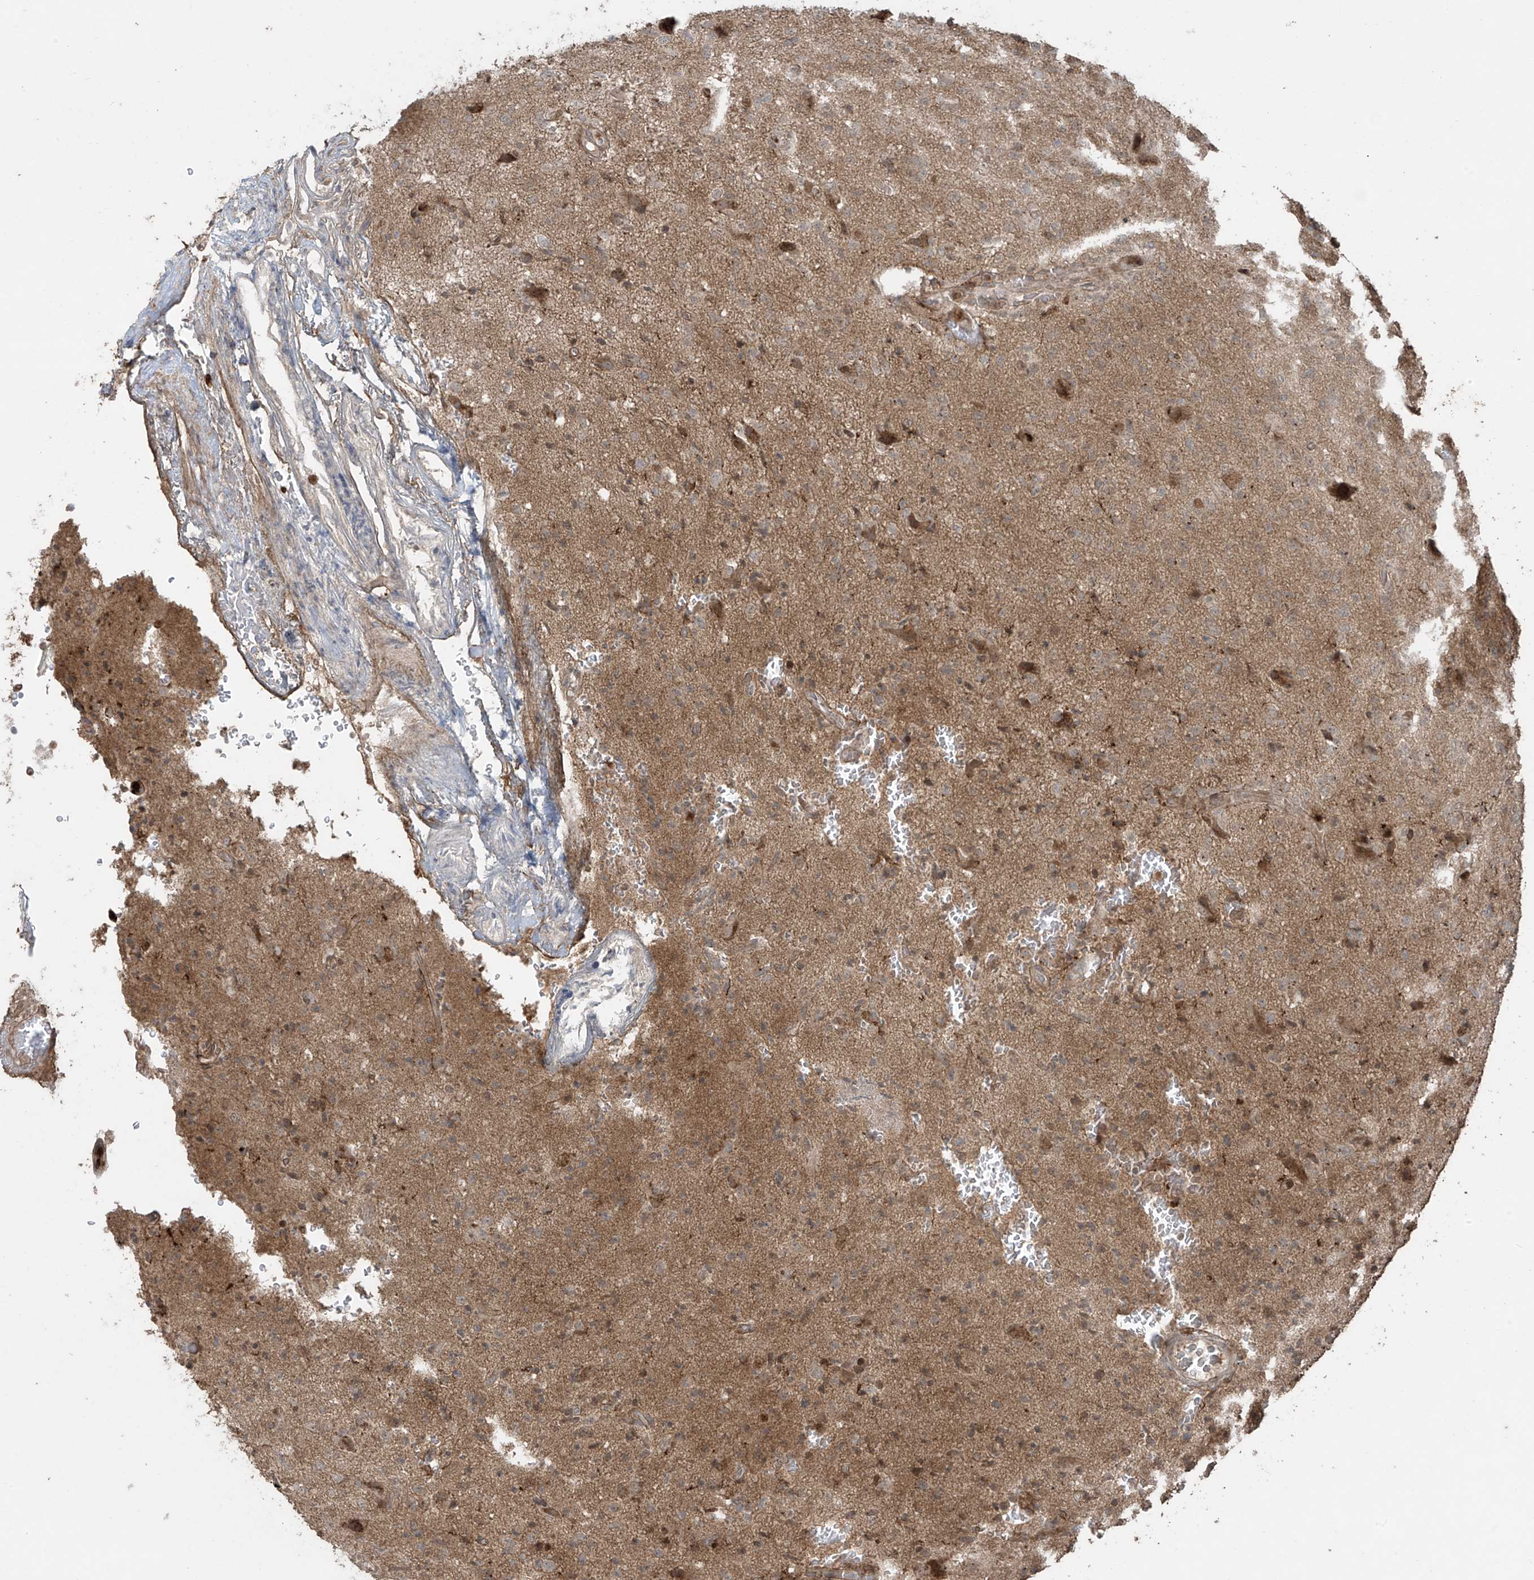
{"staining": {"intensity": "moderate", "quantity": "<25%", "location": "cytoplasmic/membranous"}, "tissue": "glioma", "cell_type": "Tumor cells", "image_type": "cancer", "snomed": [{"axis": "morphology", "description": "Glioma, malignant, High grade"}, {"axis": "topography", "description": "Brain"}], "caption": "Glioma tissue demonstrates moderate cytoplasmic/membranous staining in about <25% of tumor cells, visualized by immunohistochemistry. (brown staining indicates protein expression, while blue staining denotes nuclei).", "gene": "PGPEP1", "patient": {"sex": "female", "age": 57}}